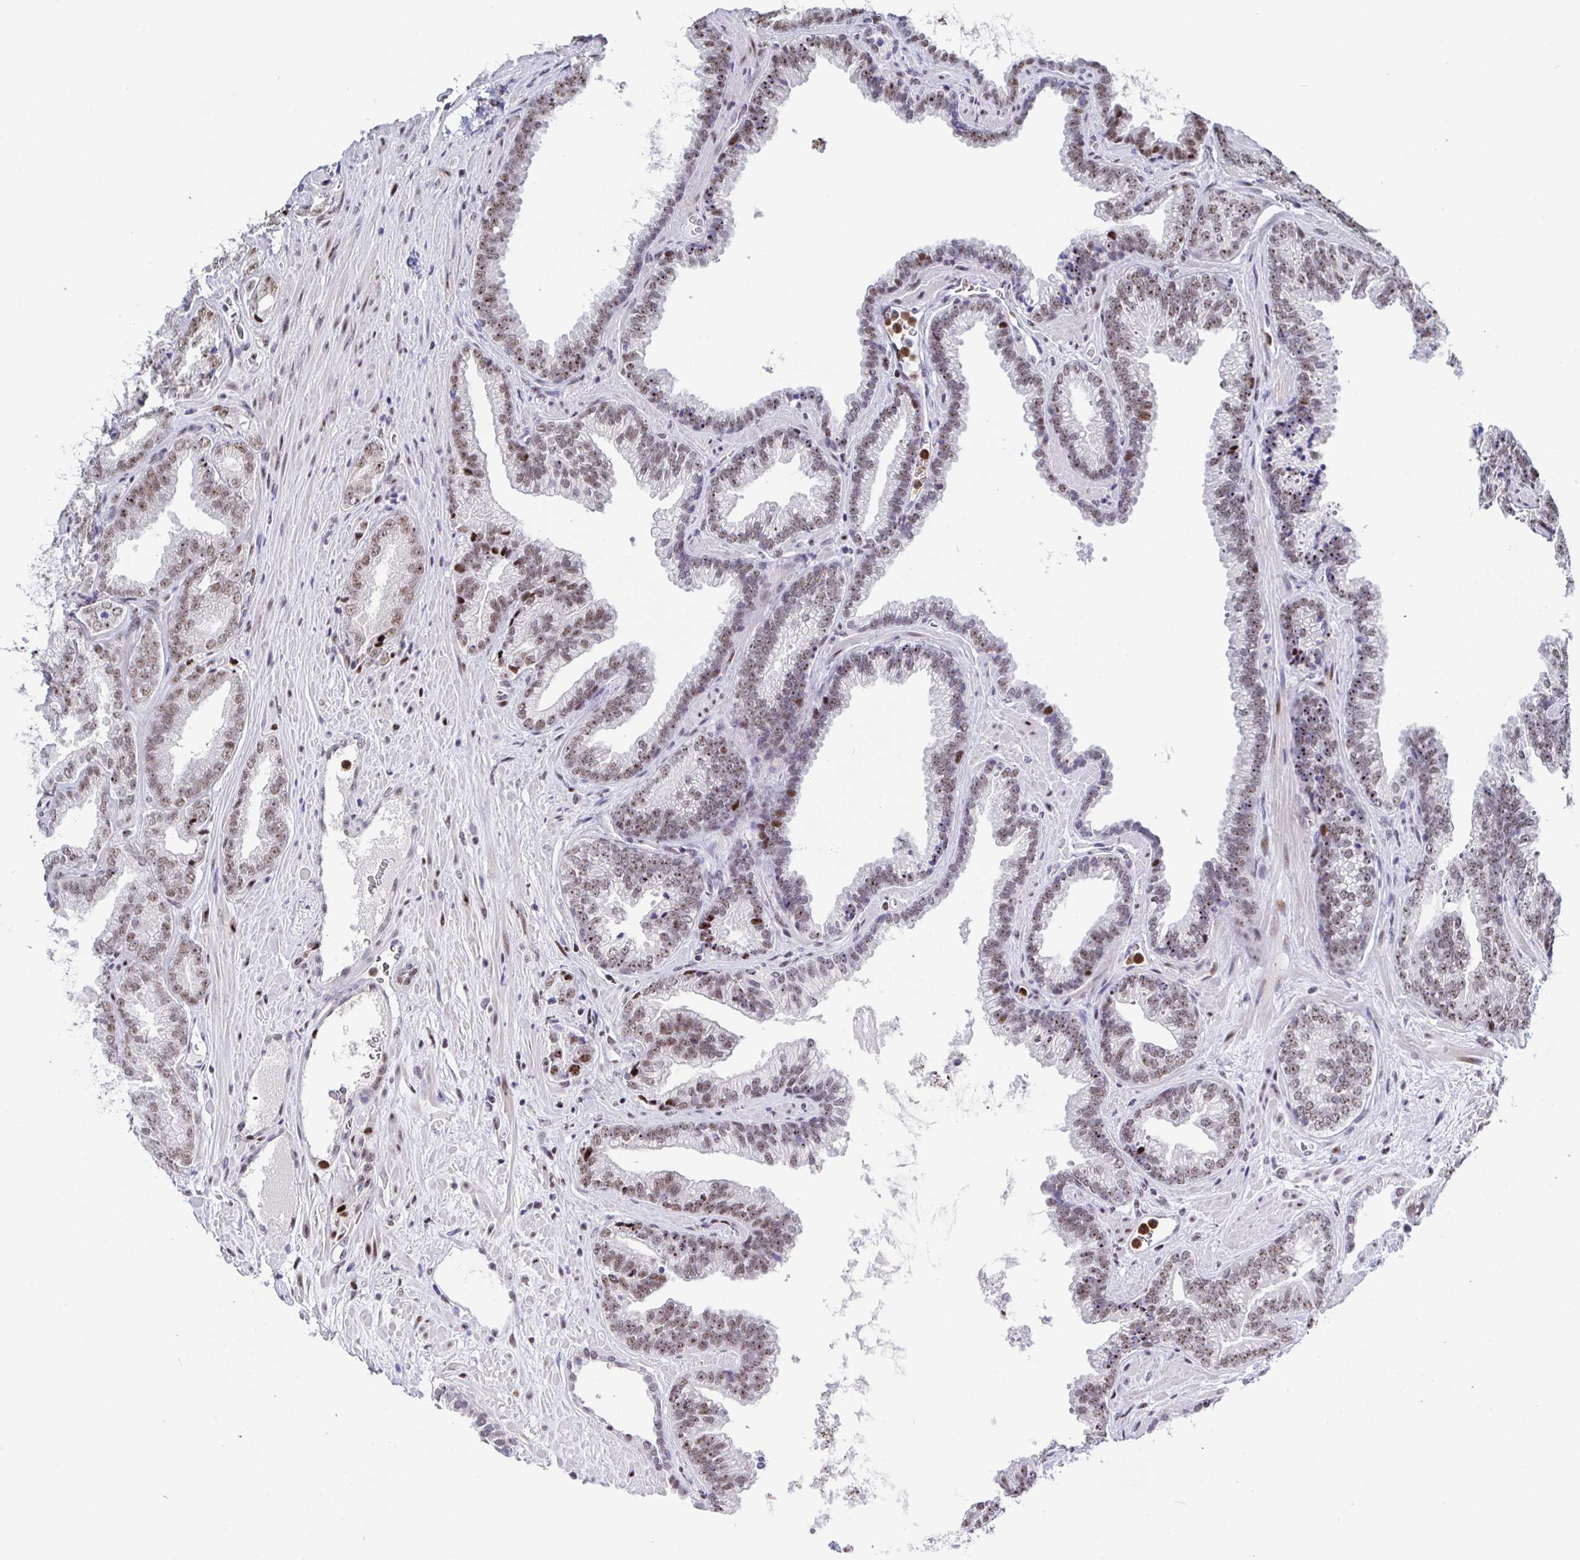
{"staining": {"intensity": "weak", "quantity": ">75%", "location": "nuclear"}, "tissue": "prostate cancer", "cell_type": "Tumor cells", "image_type": "cancer", "snomed": [{"axis": "morphology", "description": "Adenocarcinoma, High grade"}, {"axis": "topography", "description": "Prostate"}], "caption": "Adenocarcinoma (high-grade) (prostate) stained with a brown dye exhibits weak nuclear positive expression in approximately >75% of tumor cells.", "gene": "SETD5", "patient": {"sex": "male", "age": 68}}